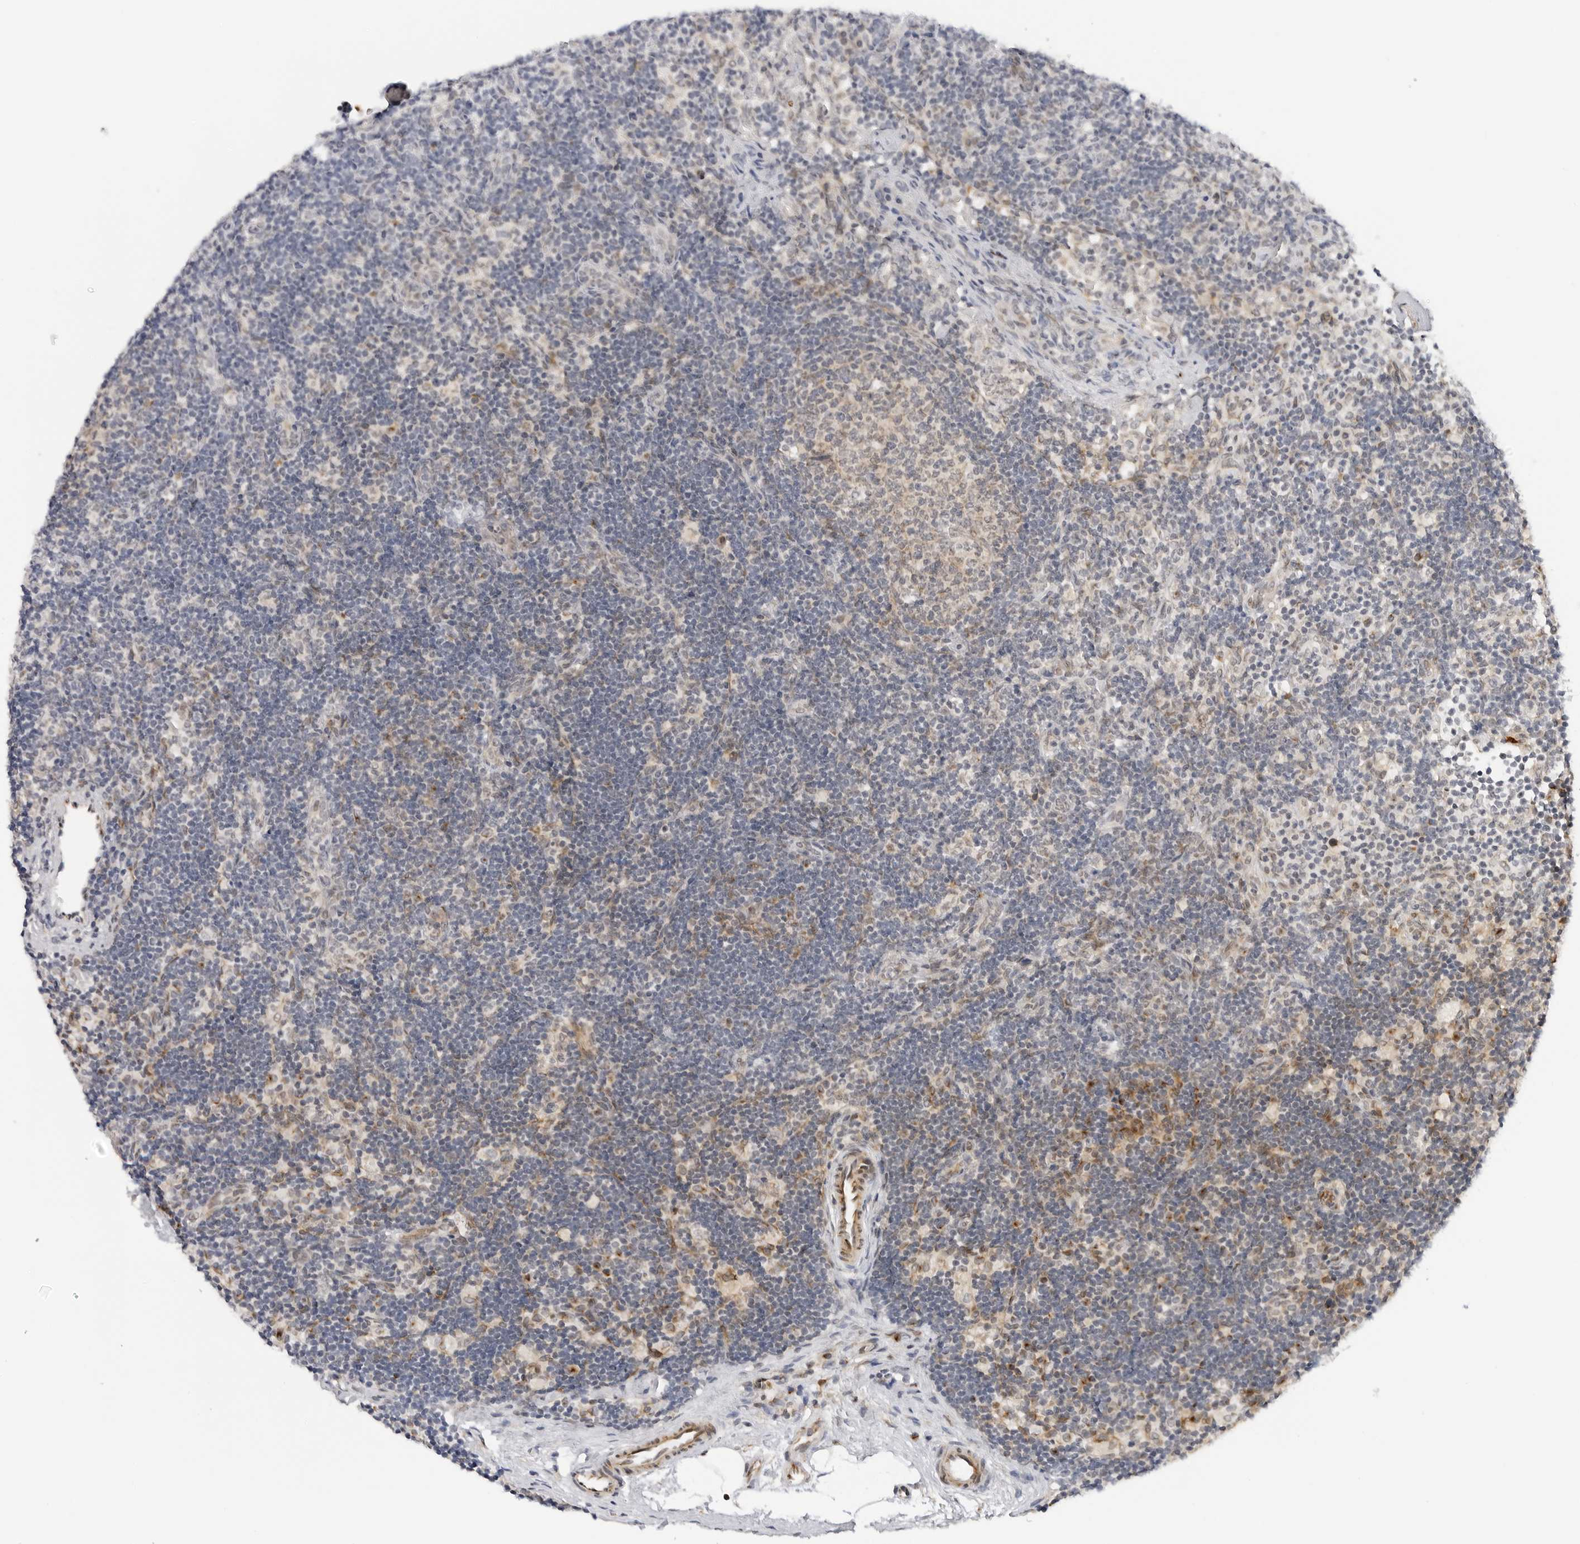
{"staining": {"intensity": "weak", "quantity": "25%-75%", "location": "cytoplasmic/membranous"}, "tissue": "lymph node", "cell_type": "Germinal center cells", "image_type": "normal", "snomed": [{"axis": "morphology", "description": "Normal tissue, NOS"}, {"axis": "topography", "description": "Lymph node"}], "caption": "Immunohistochemical staining of unremarkable human lymph node exhibits low levels of weak cytoplasmic/membranous positivity in approximately 25%-75% of germinal center cells.", "gene": "MAP2K5", "patient": {"sex": "female", "age": 22}}